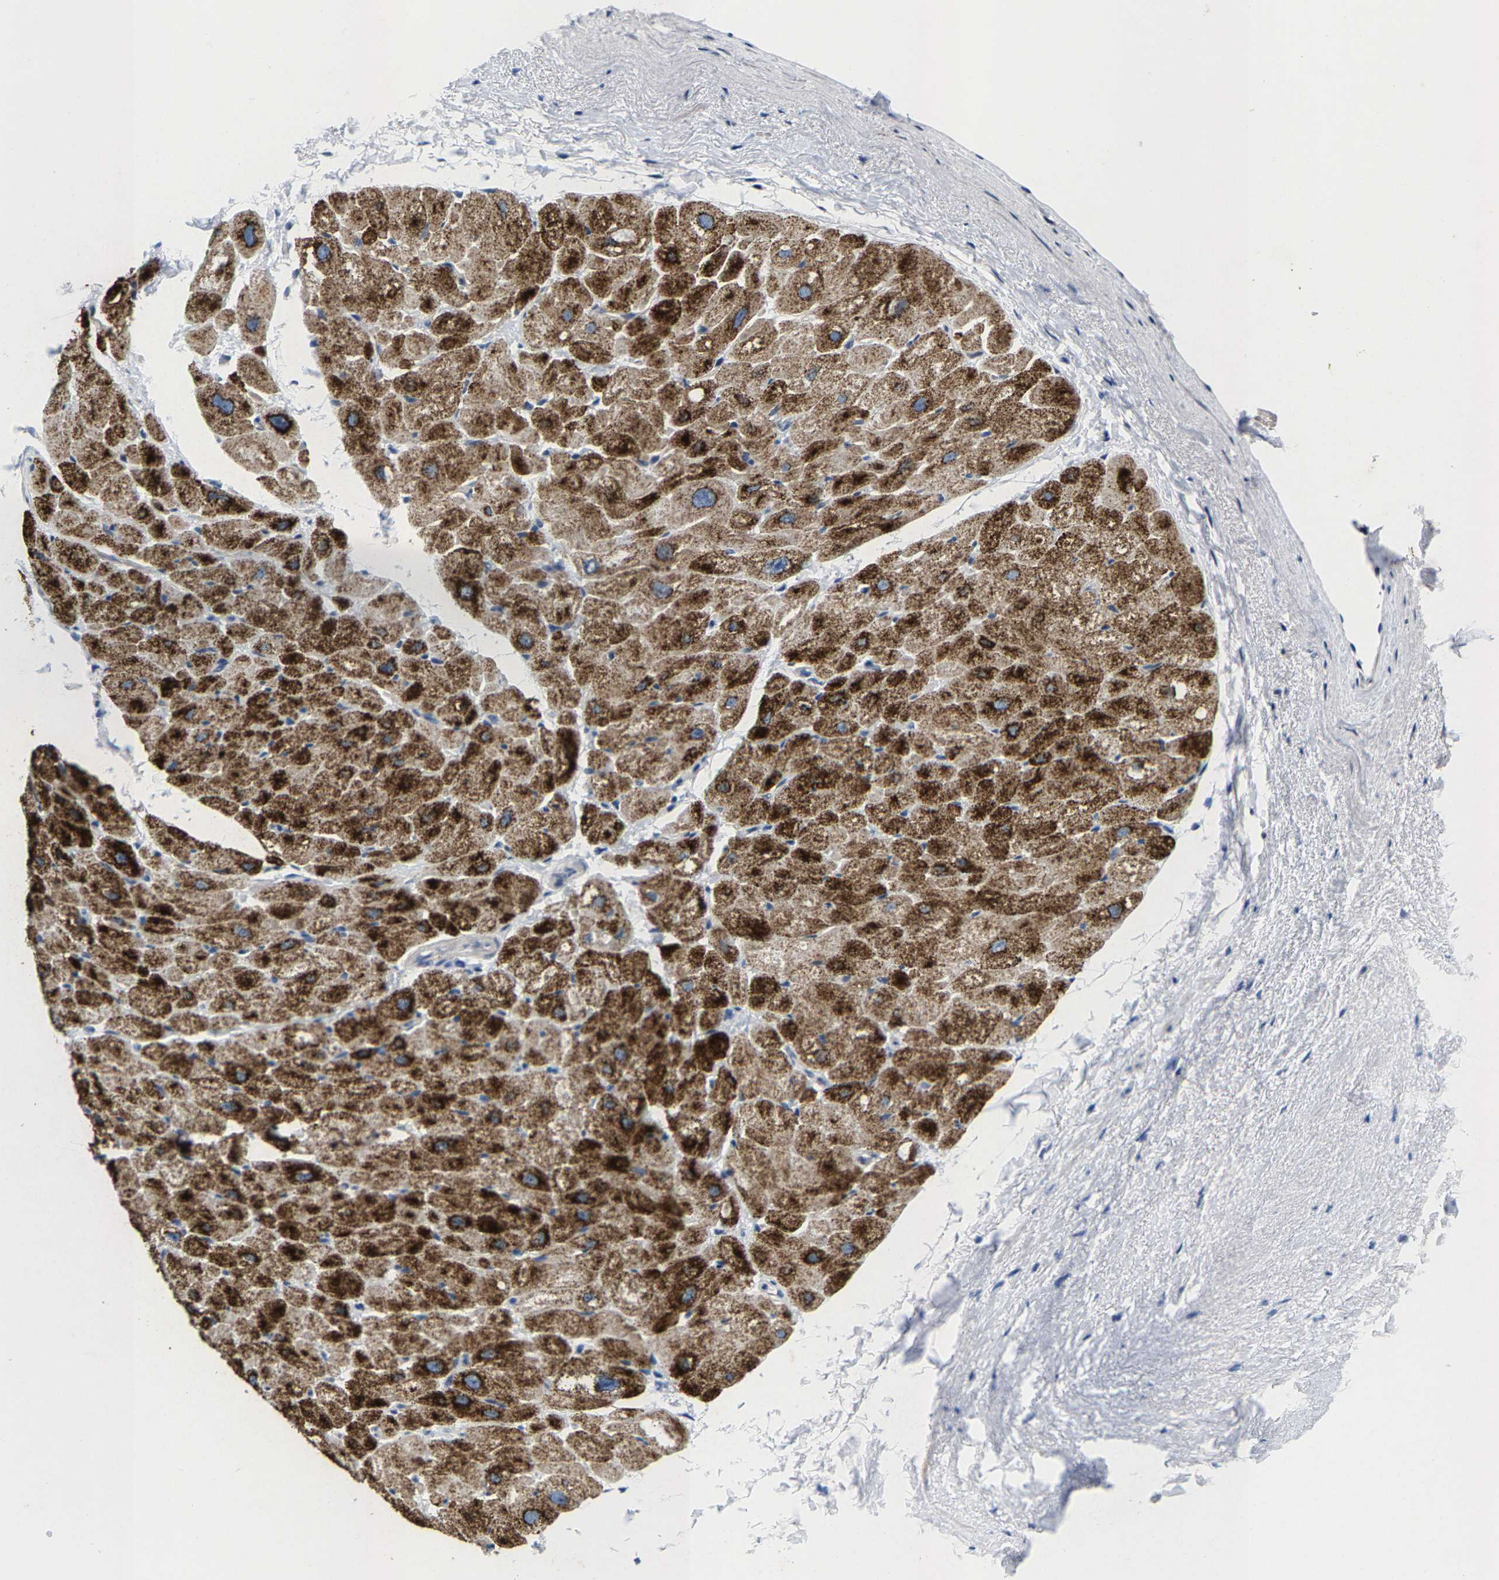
{"staining": {"intensity": "strong", "quantity": "25%-75%", "location": "cytoplasmic/membranous"}, "tissue": "heart muscle", "cell_type": "Cardiomyocytes", "image_type": "normal", "snomed": [{"axis": "morphology", "description": "Normal tissue, NOS"}, {"axis": "topography", "description": "Heart"}], "caption": "Cardiomyocytes show high levels of strong cytoplasmic/membranous positivity in about 25%-75% of cells in benign human heart muscle. (Stains: DAB (3,3'-diaminobenzidine) in brown, nuclei in blue, Microscopy: brightfield microscopy at high magnification).", "gene": "KLHL1", "patient": {"sex": "male", "age": 49}}